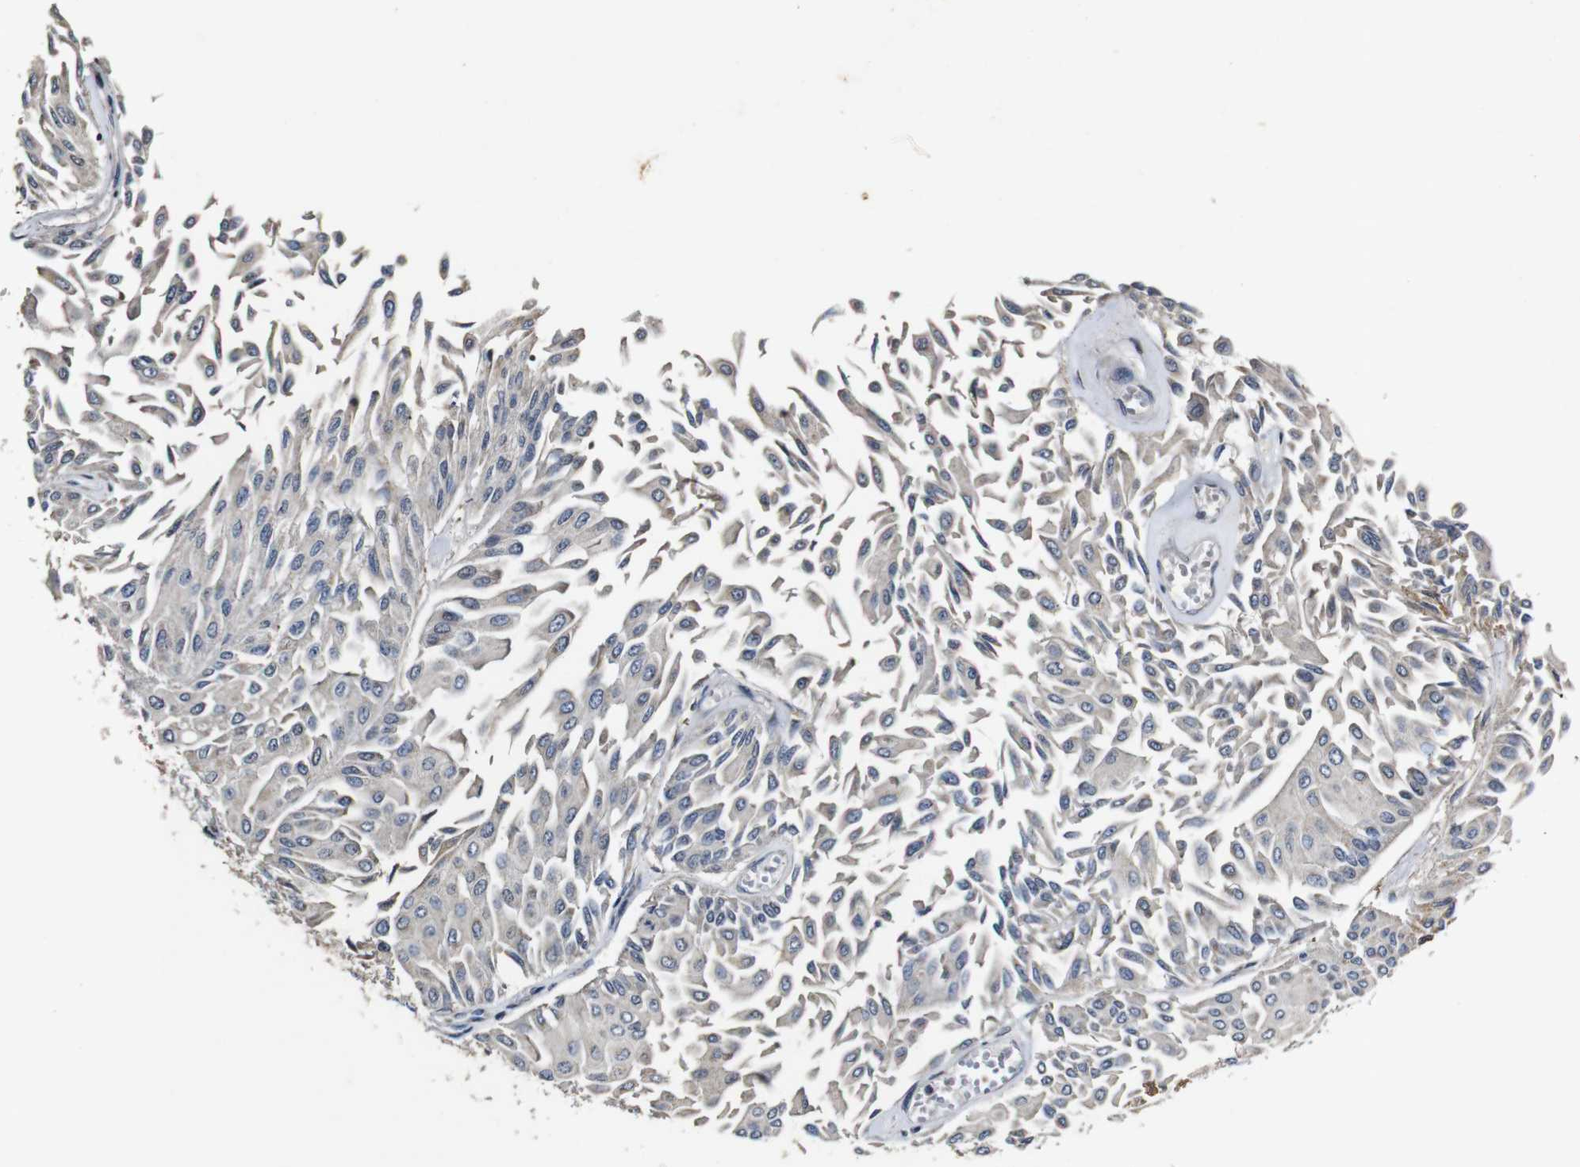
{"staining": {"intensity": "negative", "quantity": "none", "location": "none"}, "tissue": "urothelial cancer", "cell_type": "Tumor cells", "image_type": "cancer", "snomed": [{"axis": "morphology", "description": "Urothelial carcinoma, Low grade"}, {"axis": "topography", "description": "Urinary bladder"}], "caption": "DAB (3,3'-diaminobenzidine) immunohistochemical staining of human low-grade urothelial carcinoma displays no significant positivity in tumor cells. The staining is performed using DAB brown chromogen with nuclei counter-stained in using hematoxylin.", "gene": "MAGI2", "patient": {"sex": "male", "age": 67}}